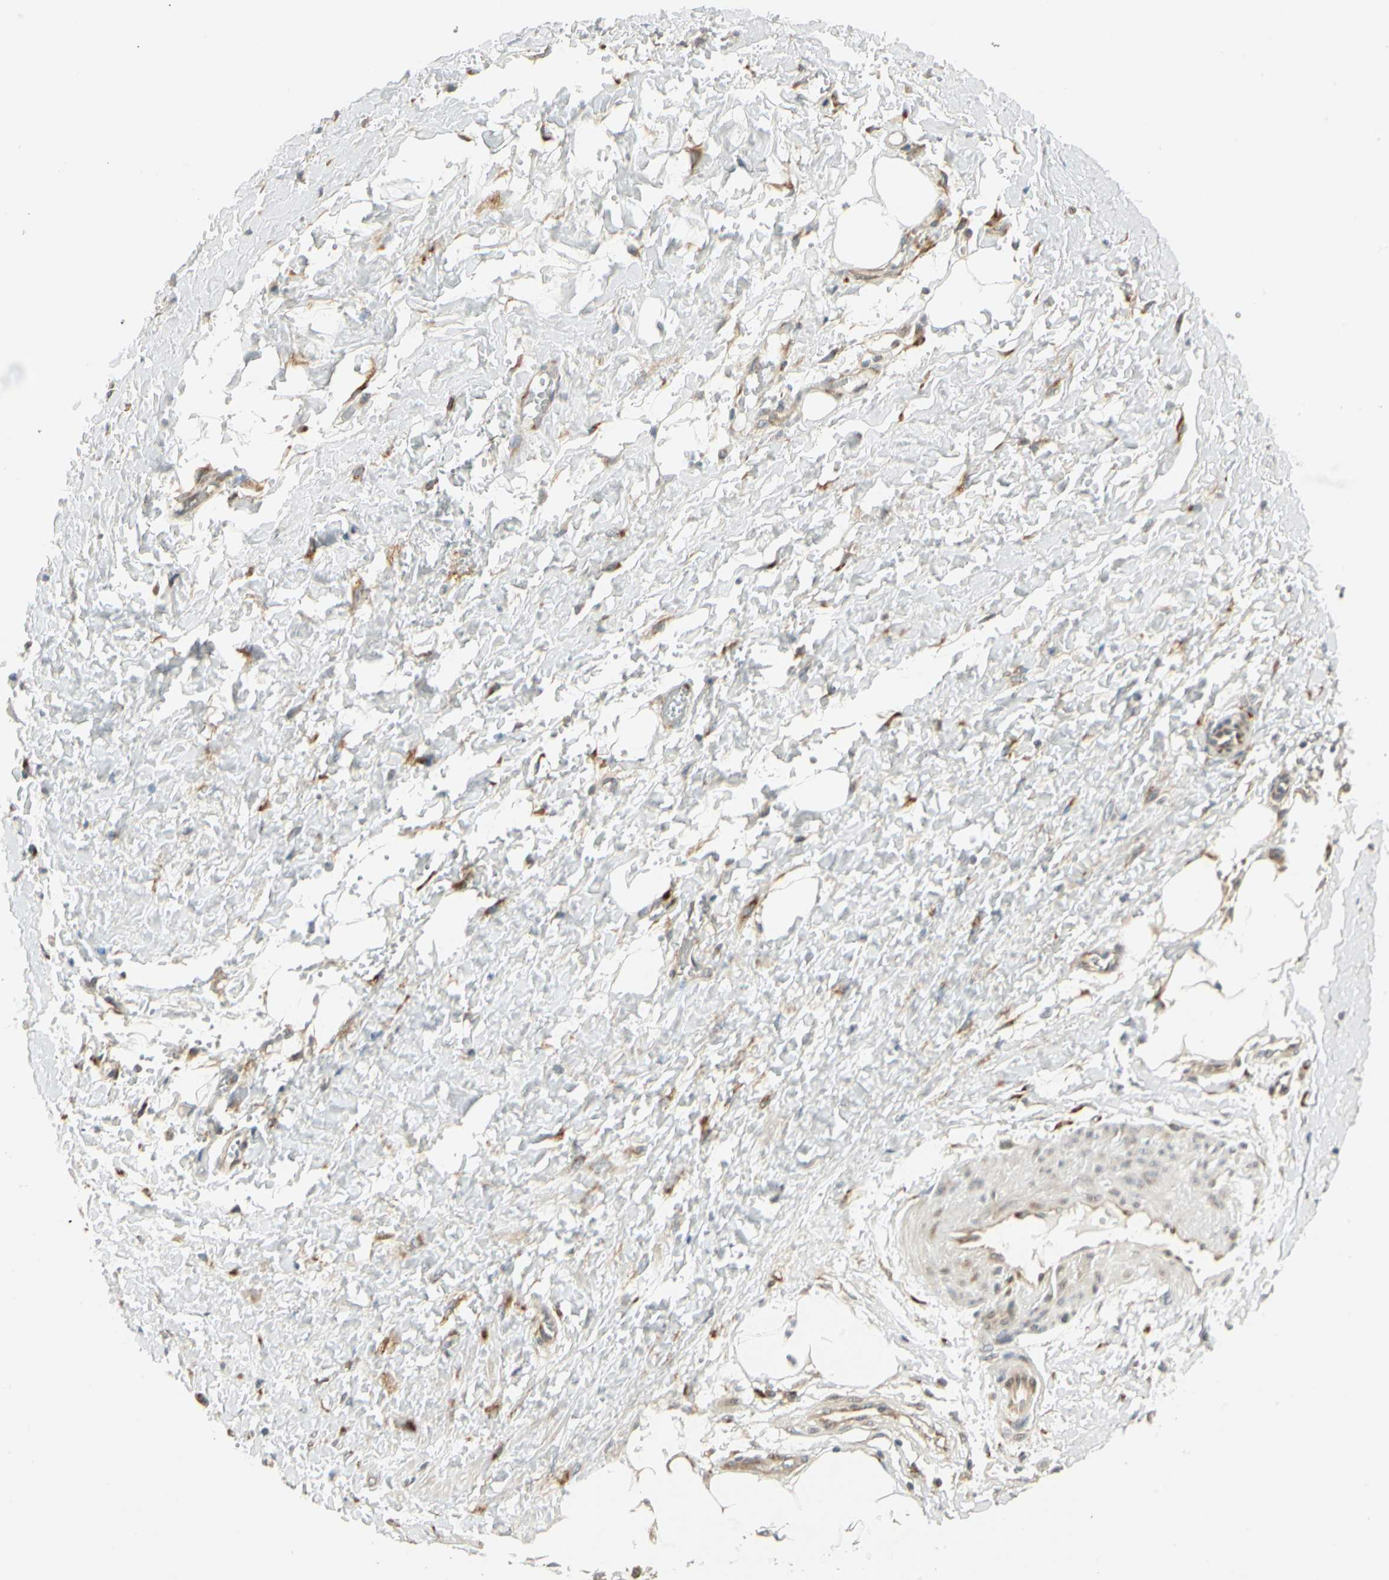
{"staining": {"intensity": "weak", "quantity": "<25%", "location": "cytoplasmic/membranous"}, "tissue": "smooth muscle", "cell_type": "Smooth muscle cells", "image_type": "normal", "snomed": [{"axis": "morphology", "description": "Normal tissue, NOS"}, {"axis": "topography", "description": "Uterus"}], "caption": "The immunohistochemistry (IHC) micrograph has no significant expression in smooth muscle cells of smooth muscle. (DAB (3,3'-diaminobenzidine) IHC, high magnification).", "gene": "MANSC1", "patient": {"sex": "female", "age": 56}}